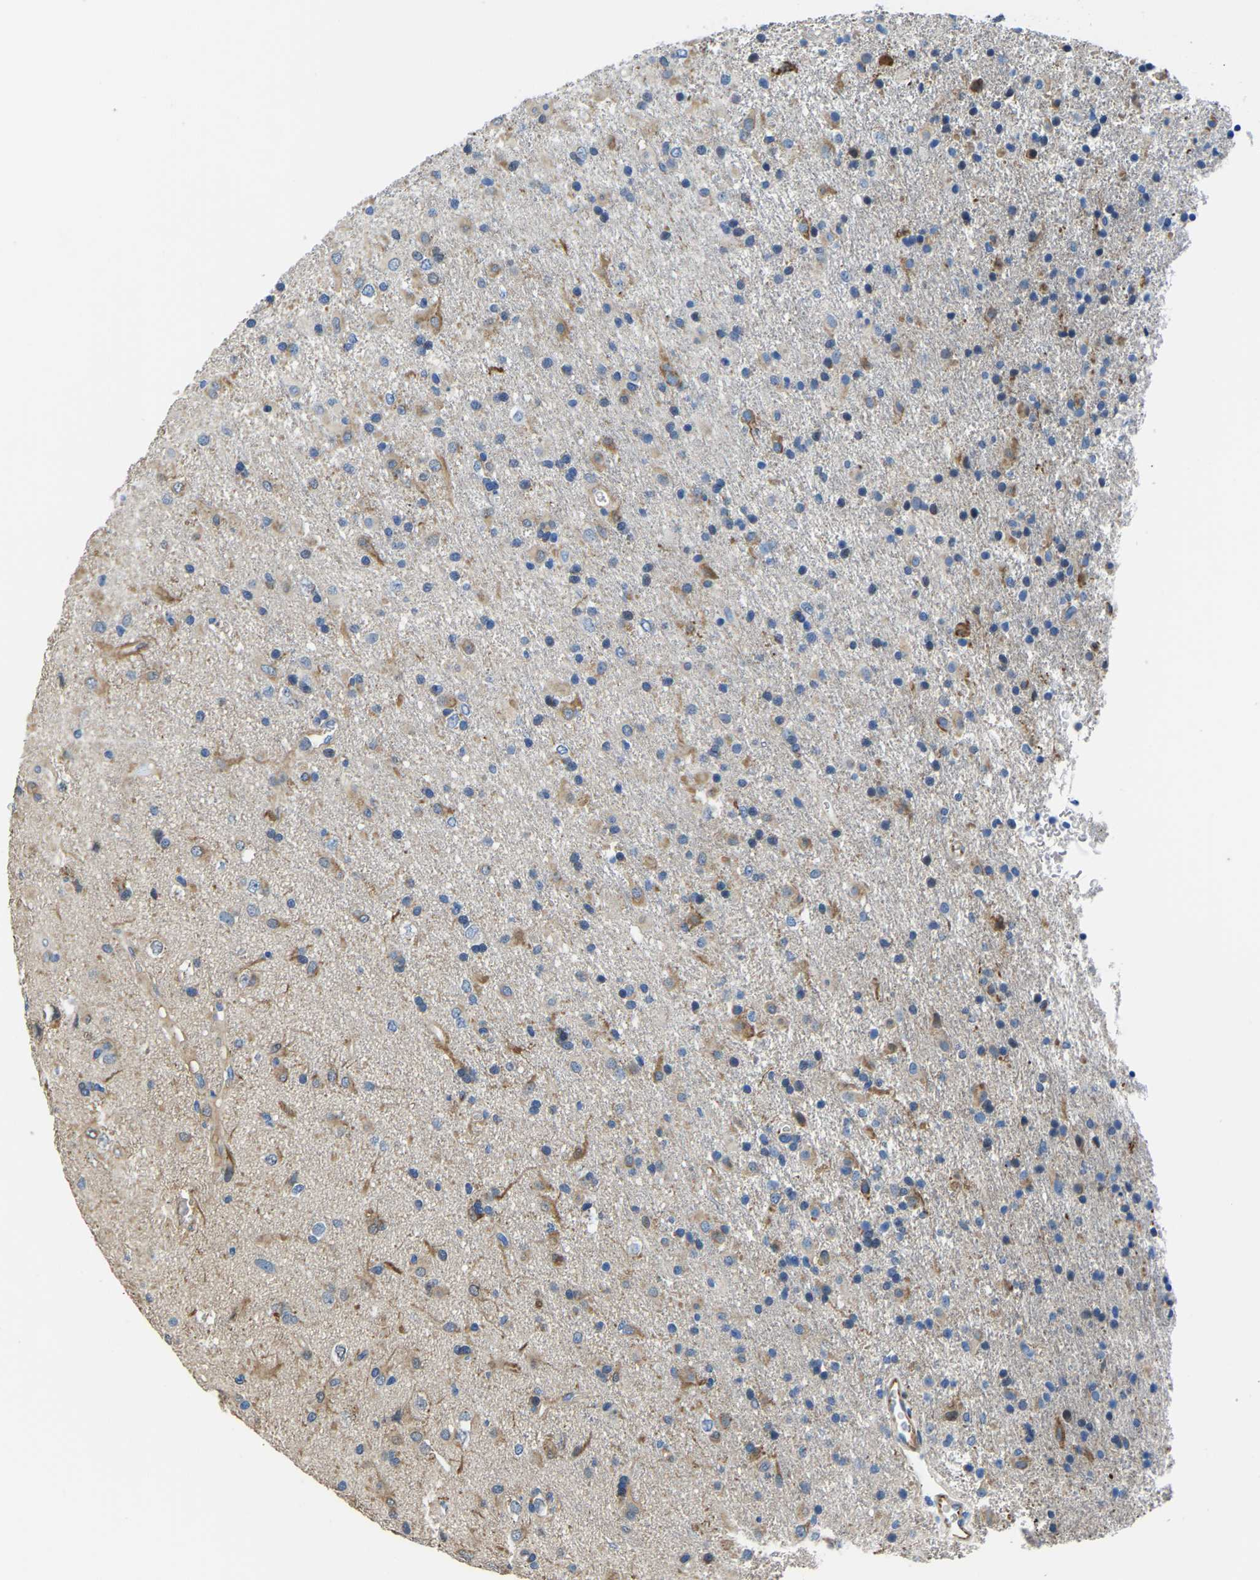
{"staining": {"intensity": "negative", "quantity": "none", "location": "none"}, "tissue": "glioma", "cell_type": "Tumor cells", "image_type": "cancer", "snomed": [{"axis": "morphology", "description": "Glioma, malignant, Low grade"}, {"axis": "topography", "description": "Brain"}], "caption": "DAB (3,3'-diaminobenzidine) immunohistochemical staining of malignant low-grade glioma shows no significant positivity in tumor cells.", "gene": "MS4A3", "patient": {"sex": "male", "age": 65}}